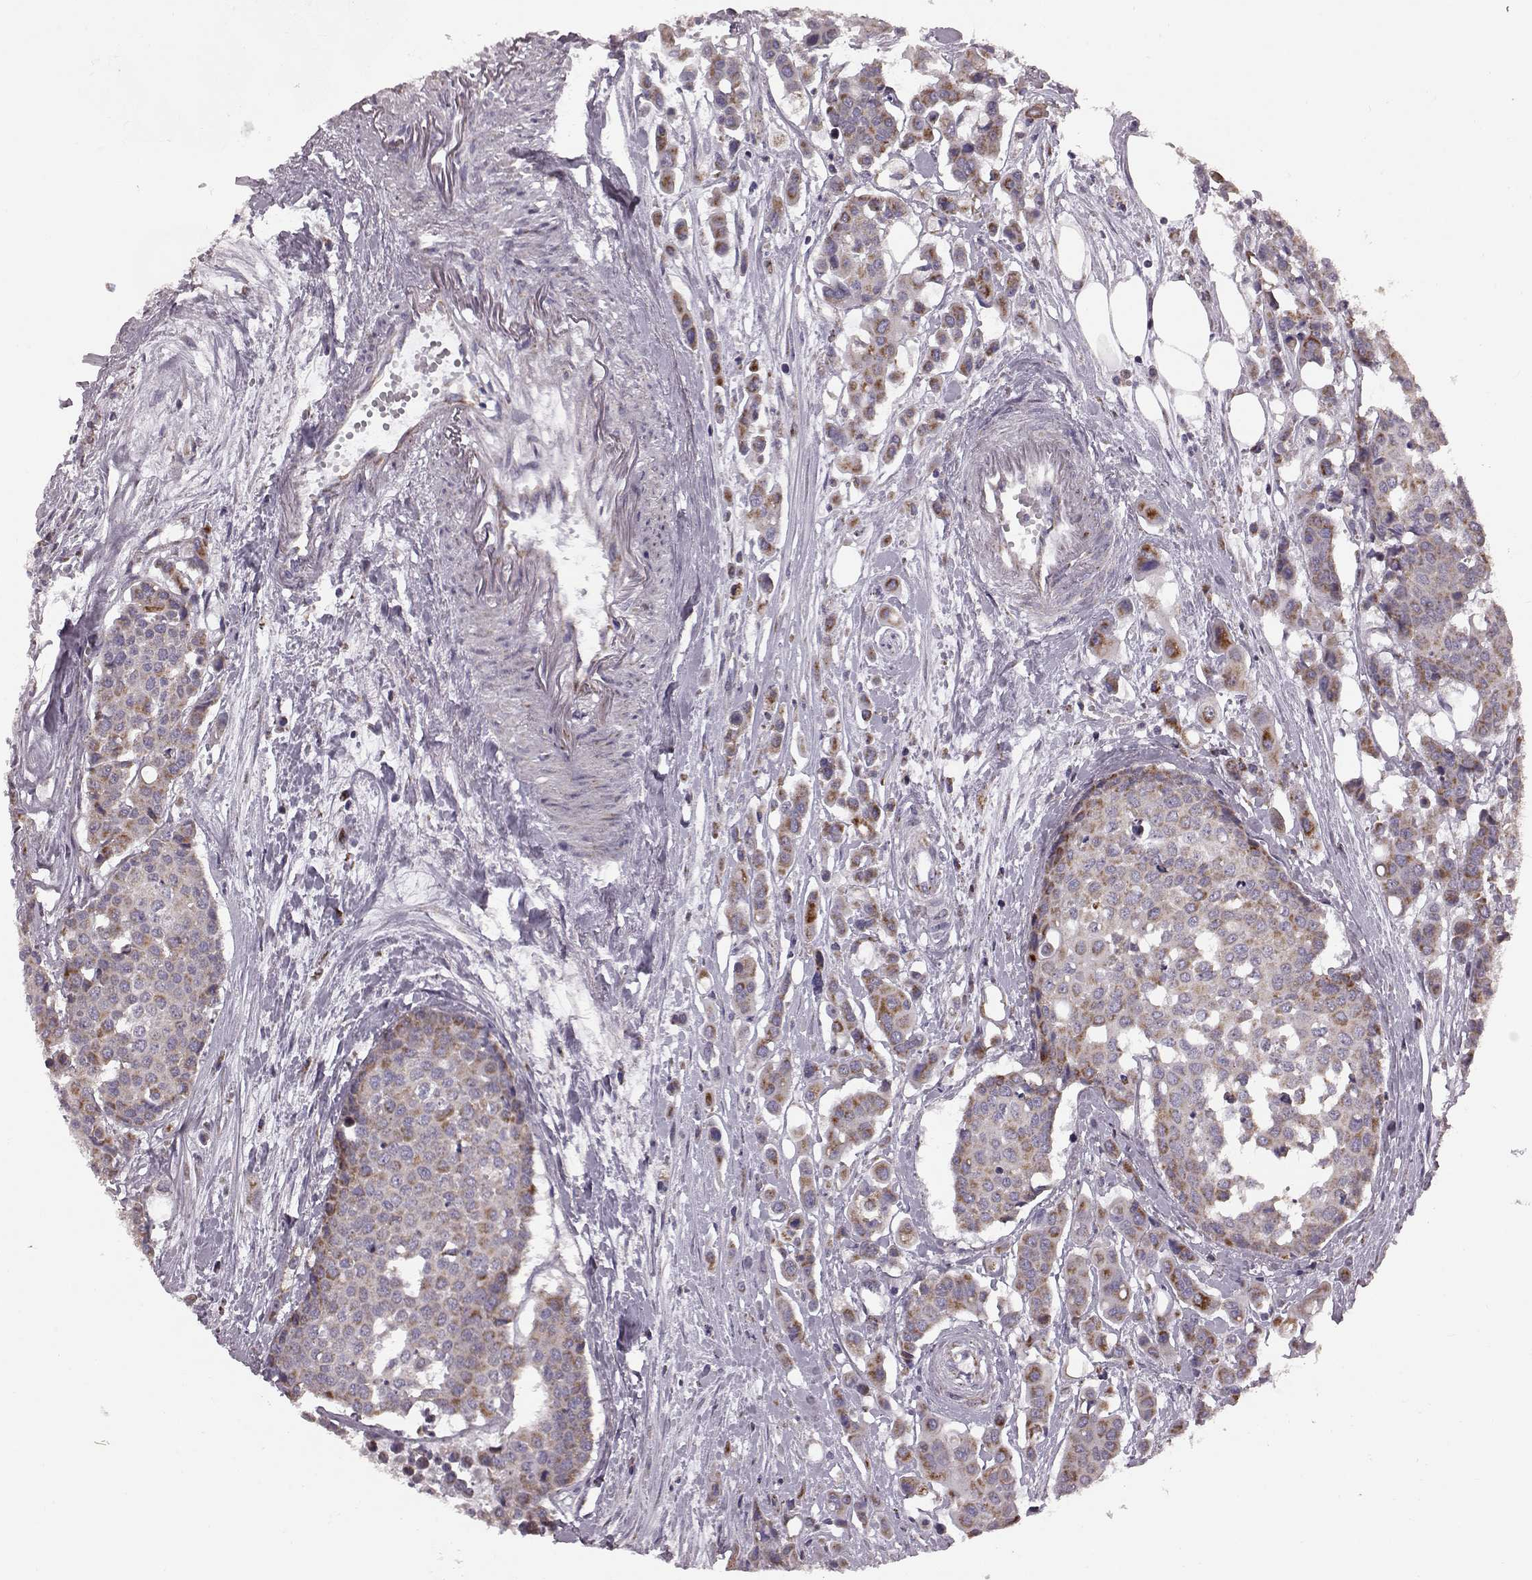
{"staining": {"intensity": "moderate", "quantity": "<25%", "location": "cytoplasmic/membranous"}, "tissue": "carcinoid", "cell_type": "Tumor cells", "image_type": "cancer", "snomed": [{"axis": "morphology", "description": "Carcinoid, malignant, NOS"}, {"axis": "topography", "description": "Colon"}], "caption": "A high-resolution image shows IHC staining of carcinoid (malignant), which reveals moderate cytoplasmic/membranous positivity in approximately <25% of tumor cells. (DAB = brown stain, brightfield microscopy at high magnification).", "gene": "FAM8A1", "patient": {"sex": "male", "age": 81}}